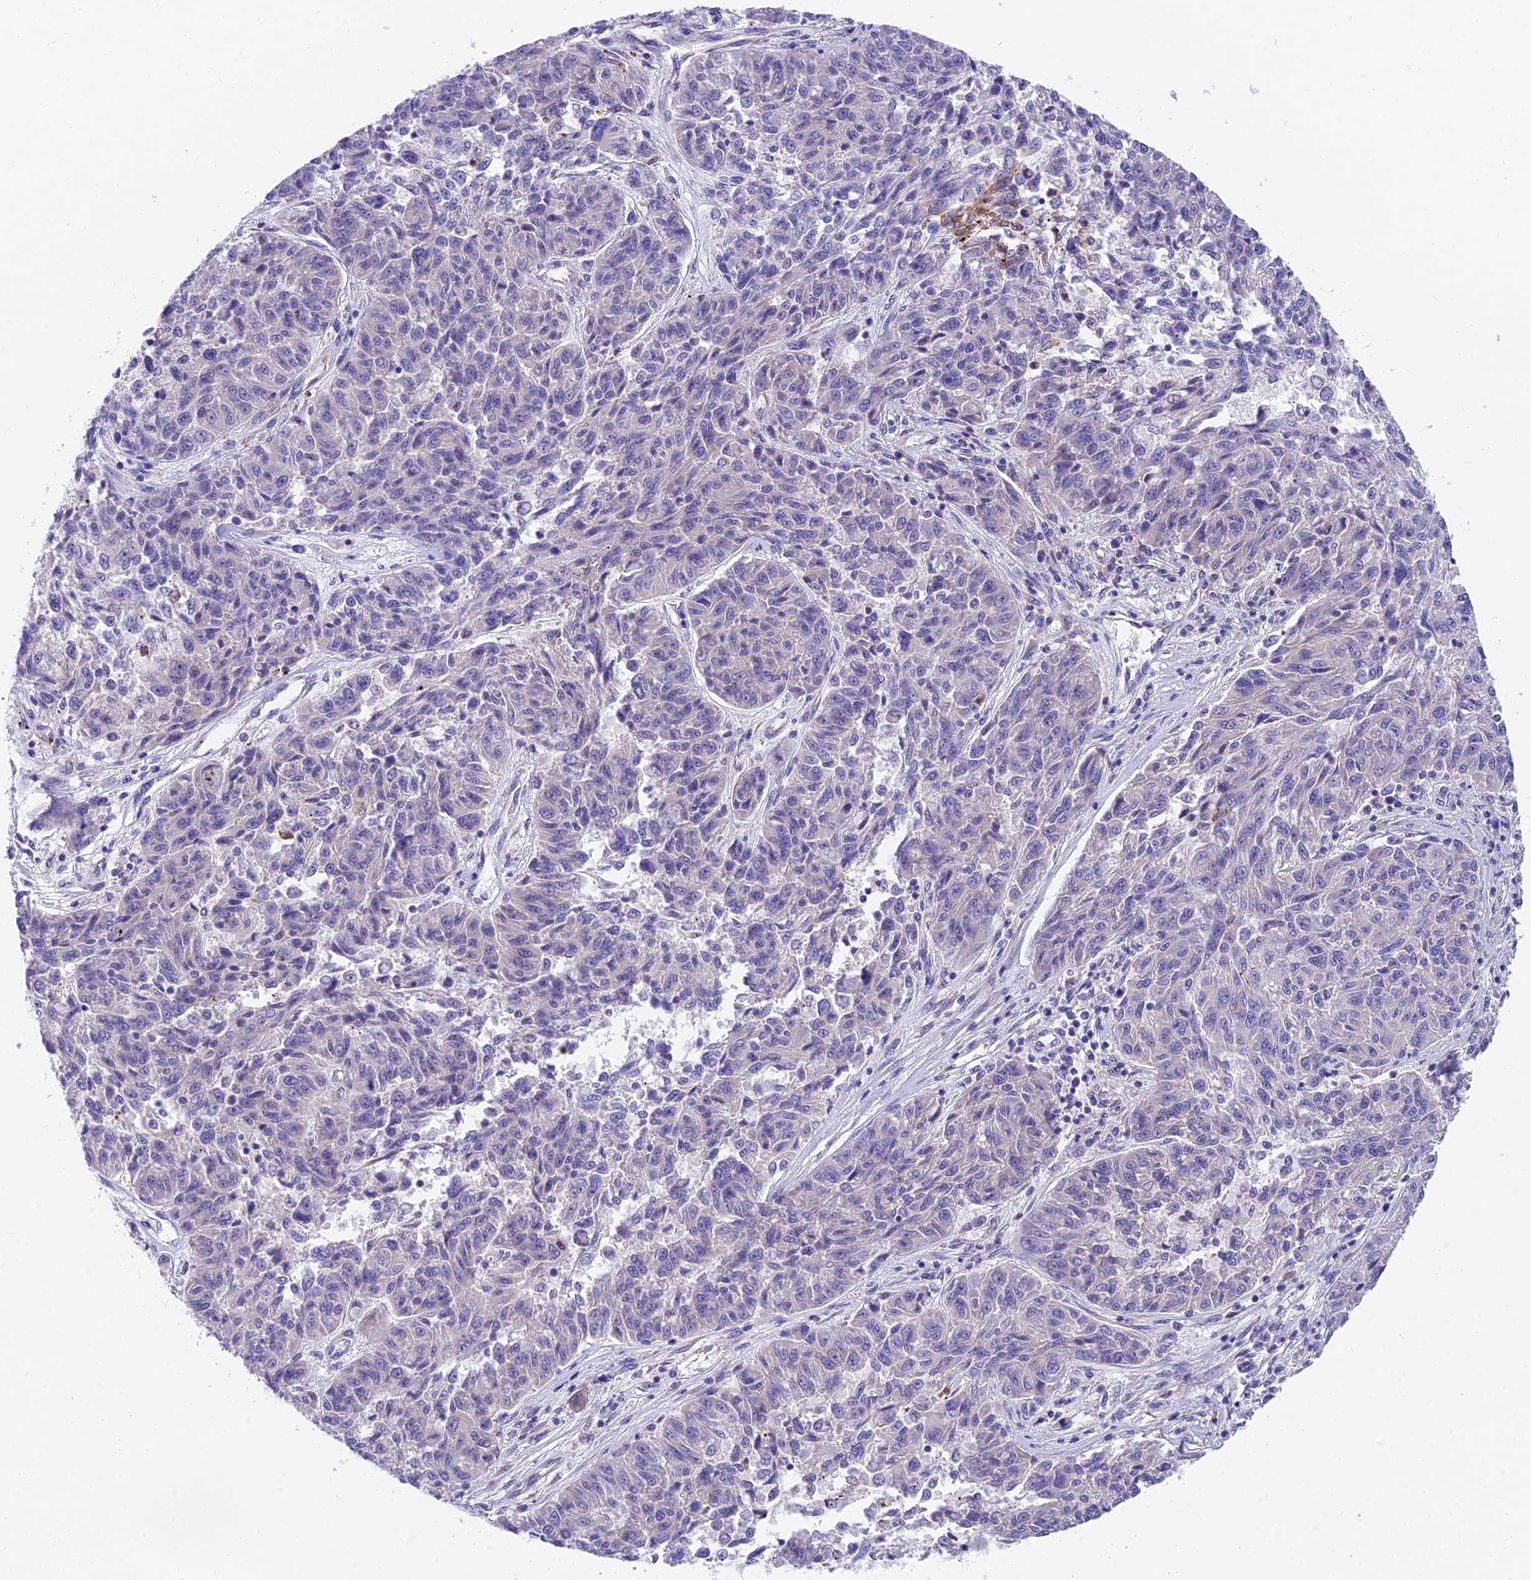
{"staining": {"intensity": "negative", "quantity": "none", "location": "none"}, "tissue": "melanoma", "cell_type": "Tumor cells", "image_type": "cancer", "snomed": [{"axis": "morphology", "description": "Malignant melanoma, NOS"}, {"axis": "topography", "description": "Skin"}], "caption": "Melanoma was stained to show a protein in brown. There is no significant positivity in tumor cells.", "gene": "MVB12A", "patient": {"sex": "male", "age": 53}}